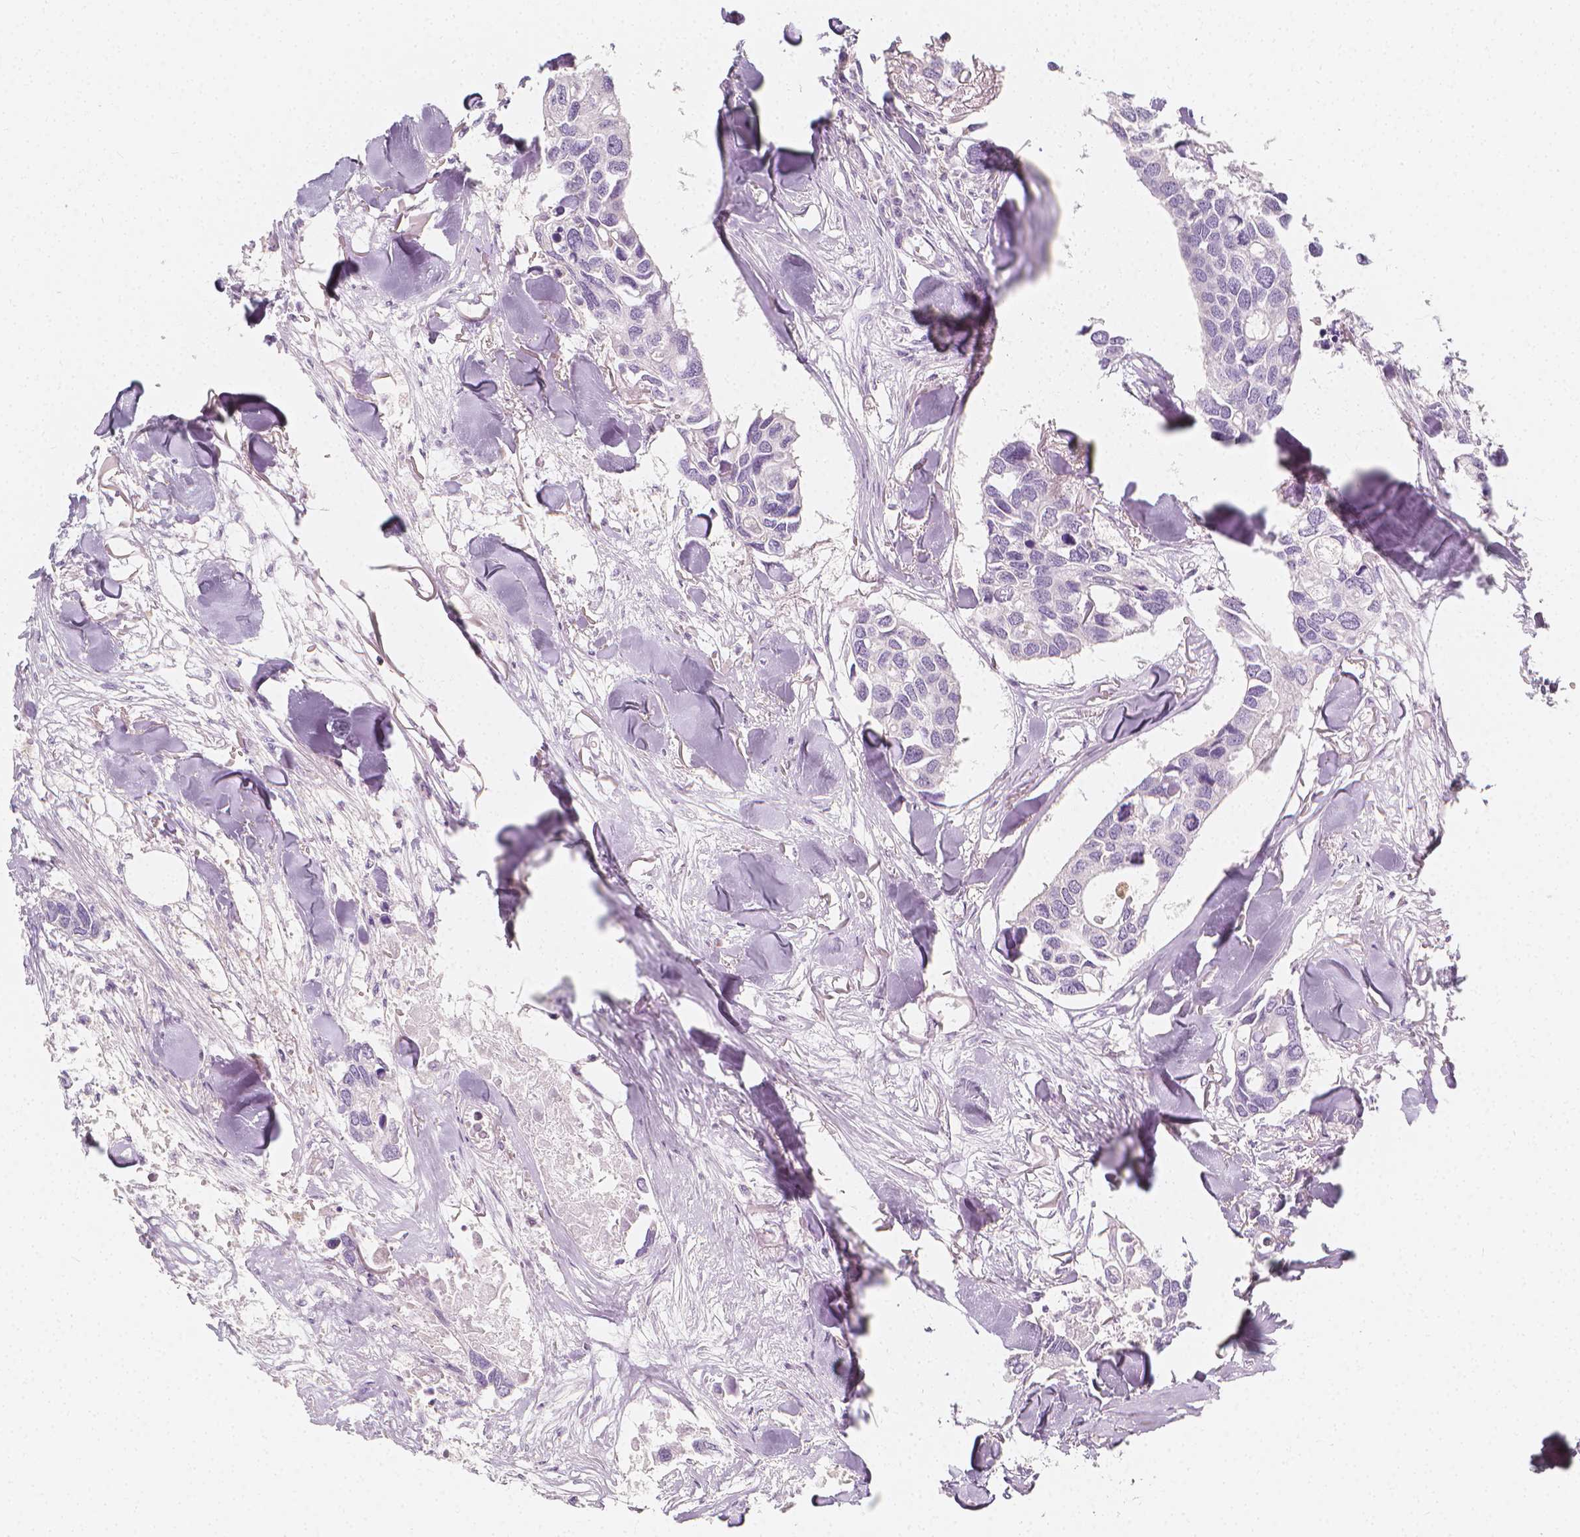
{"staining": {"intensity": "negative", "quantity": "none", "location": "none"}, "tissue": "breast cancer", "cell_type": "Tumor cells", "image_type": "cancer", "snomed": [{"axis": "morphology", "description": "Duct carcinoma"}, {"axis": "topography", "description": "Breast"}], "caption": "This is a micrograph of IHC staining of breast cancer, which shows no expression in tumor cells.", "gene": "RBFOX1", "patient": {"sex": "female", "age": 83}}